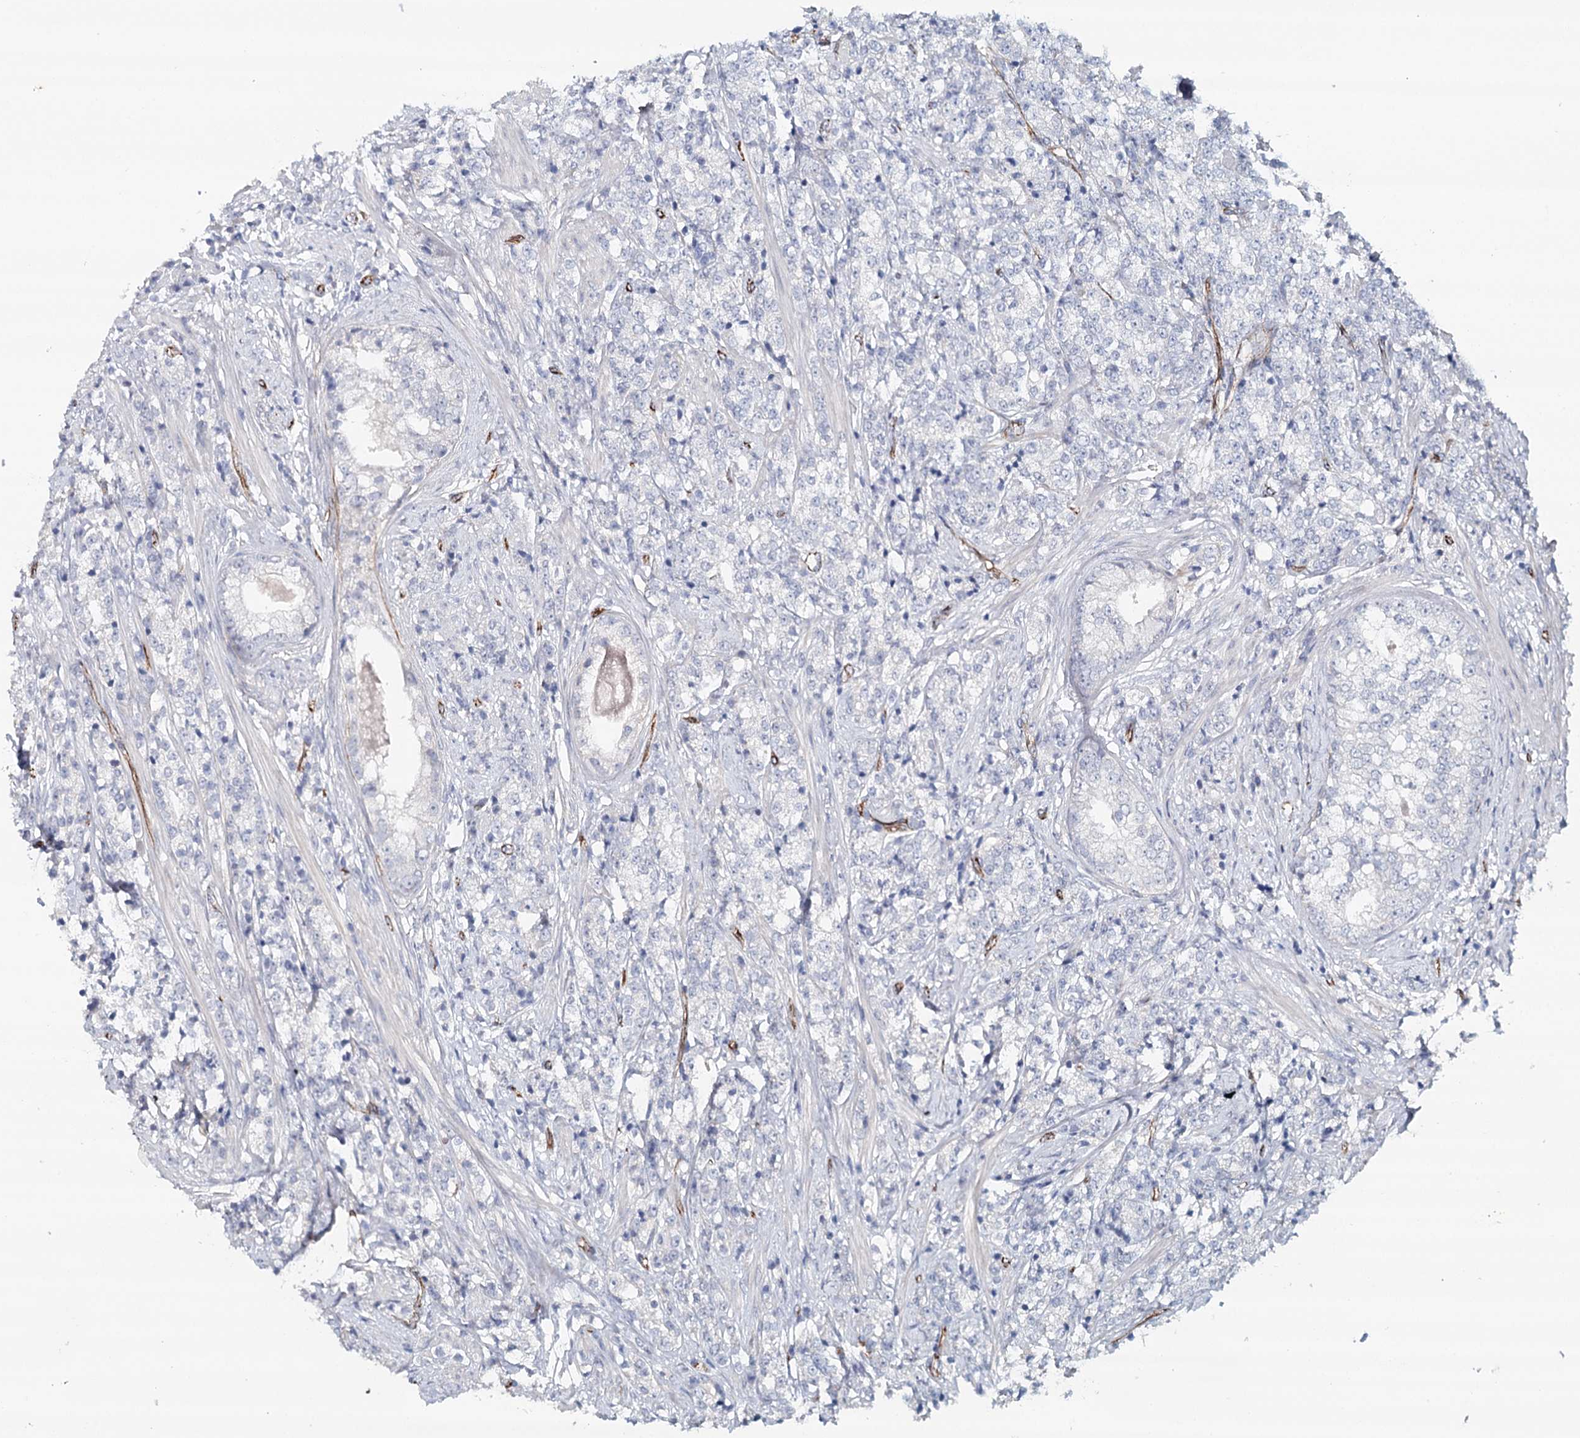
{"staining": {"intensity": "negative", "quantity": "none", "location": "none"}, "tissue": "prostate cancer", "cell_type": "Tumor cells", "image_type": "cancer", "snomed": [{"axis": "morphology", "description": "Adenocarcinoma, High grade"}, {"axis": "topography", "description": "Prostate"}], "caption": "Prostate cancer (adenocarcinoma (high-grade)) was stained to show a protein in brown. There is no significant expression in tumor cells.", "gene": "SYNPO", "patient": {"sex": "male", "age": 69}}